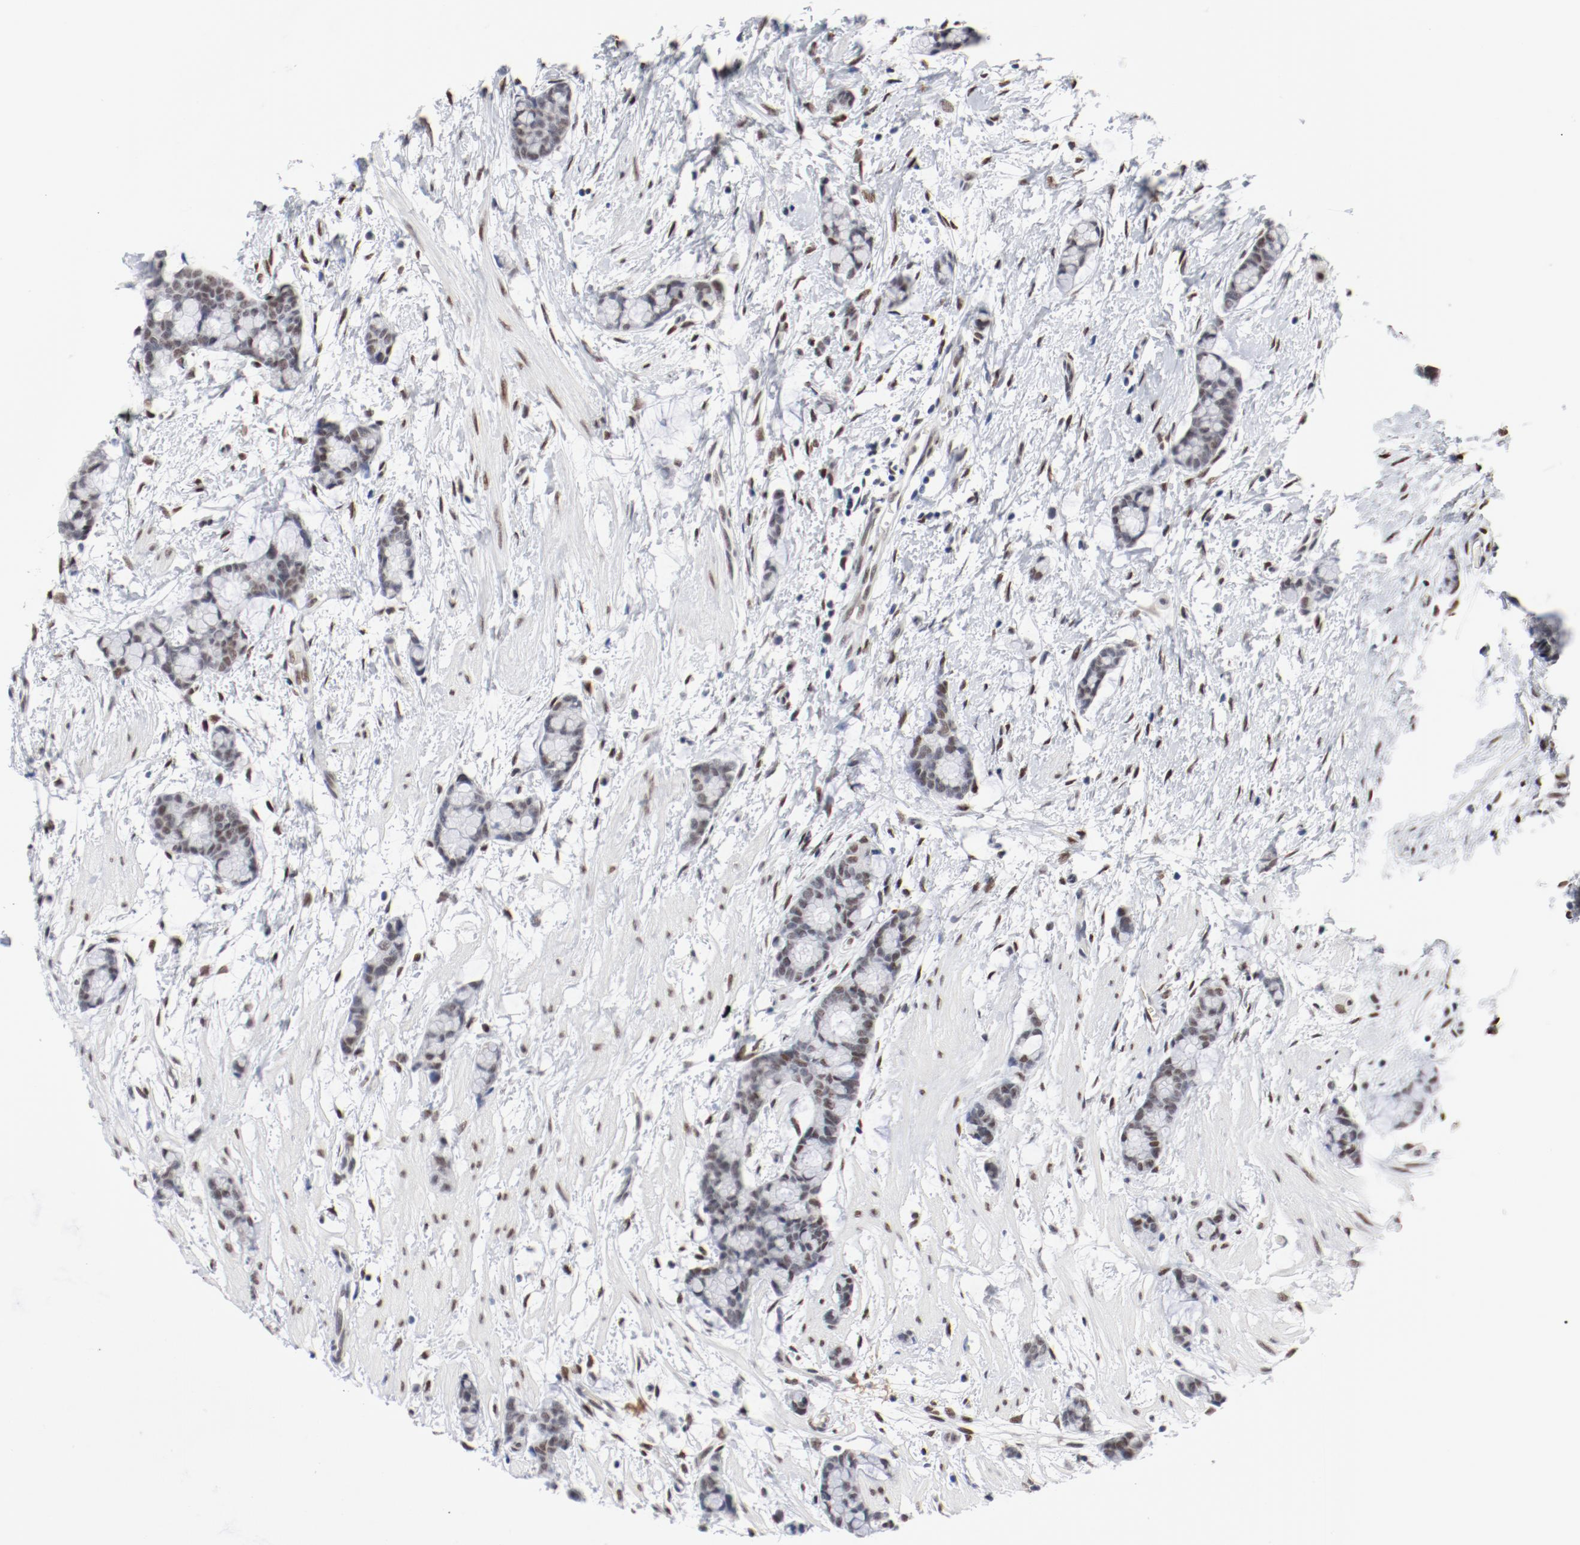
{"staining": {"intensity": "weak", "quantity": ">75%", "location": "nuclear"}, "tissue": "colorectal cancer", "cell_type": "Tumor cells", "image_type": "cancer", "snomed": [{"axis": "morphology", "description": "Adenocarcinoma, NOS"}, {"axis": "topography", "description": "Colon"}], "caption": "Colorectal cancer was stained to show a protein in brown. There is low levels of weak nuclear expression in approximately >75% of tumor cells. (Brightfield microscopy of DAB IHC at high magnification).", "gene": "ARNT", "patient": {"sex": "male", "age": 14}}